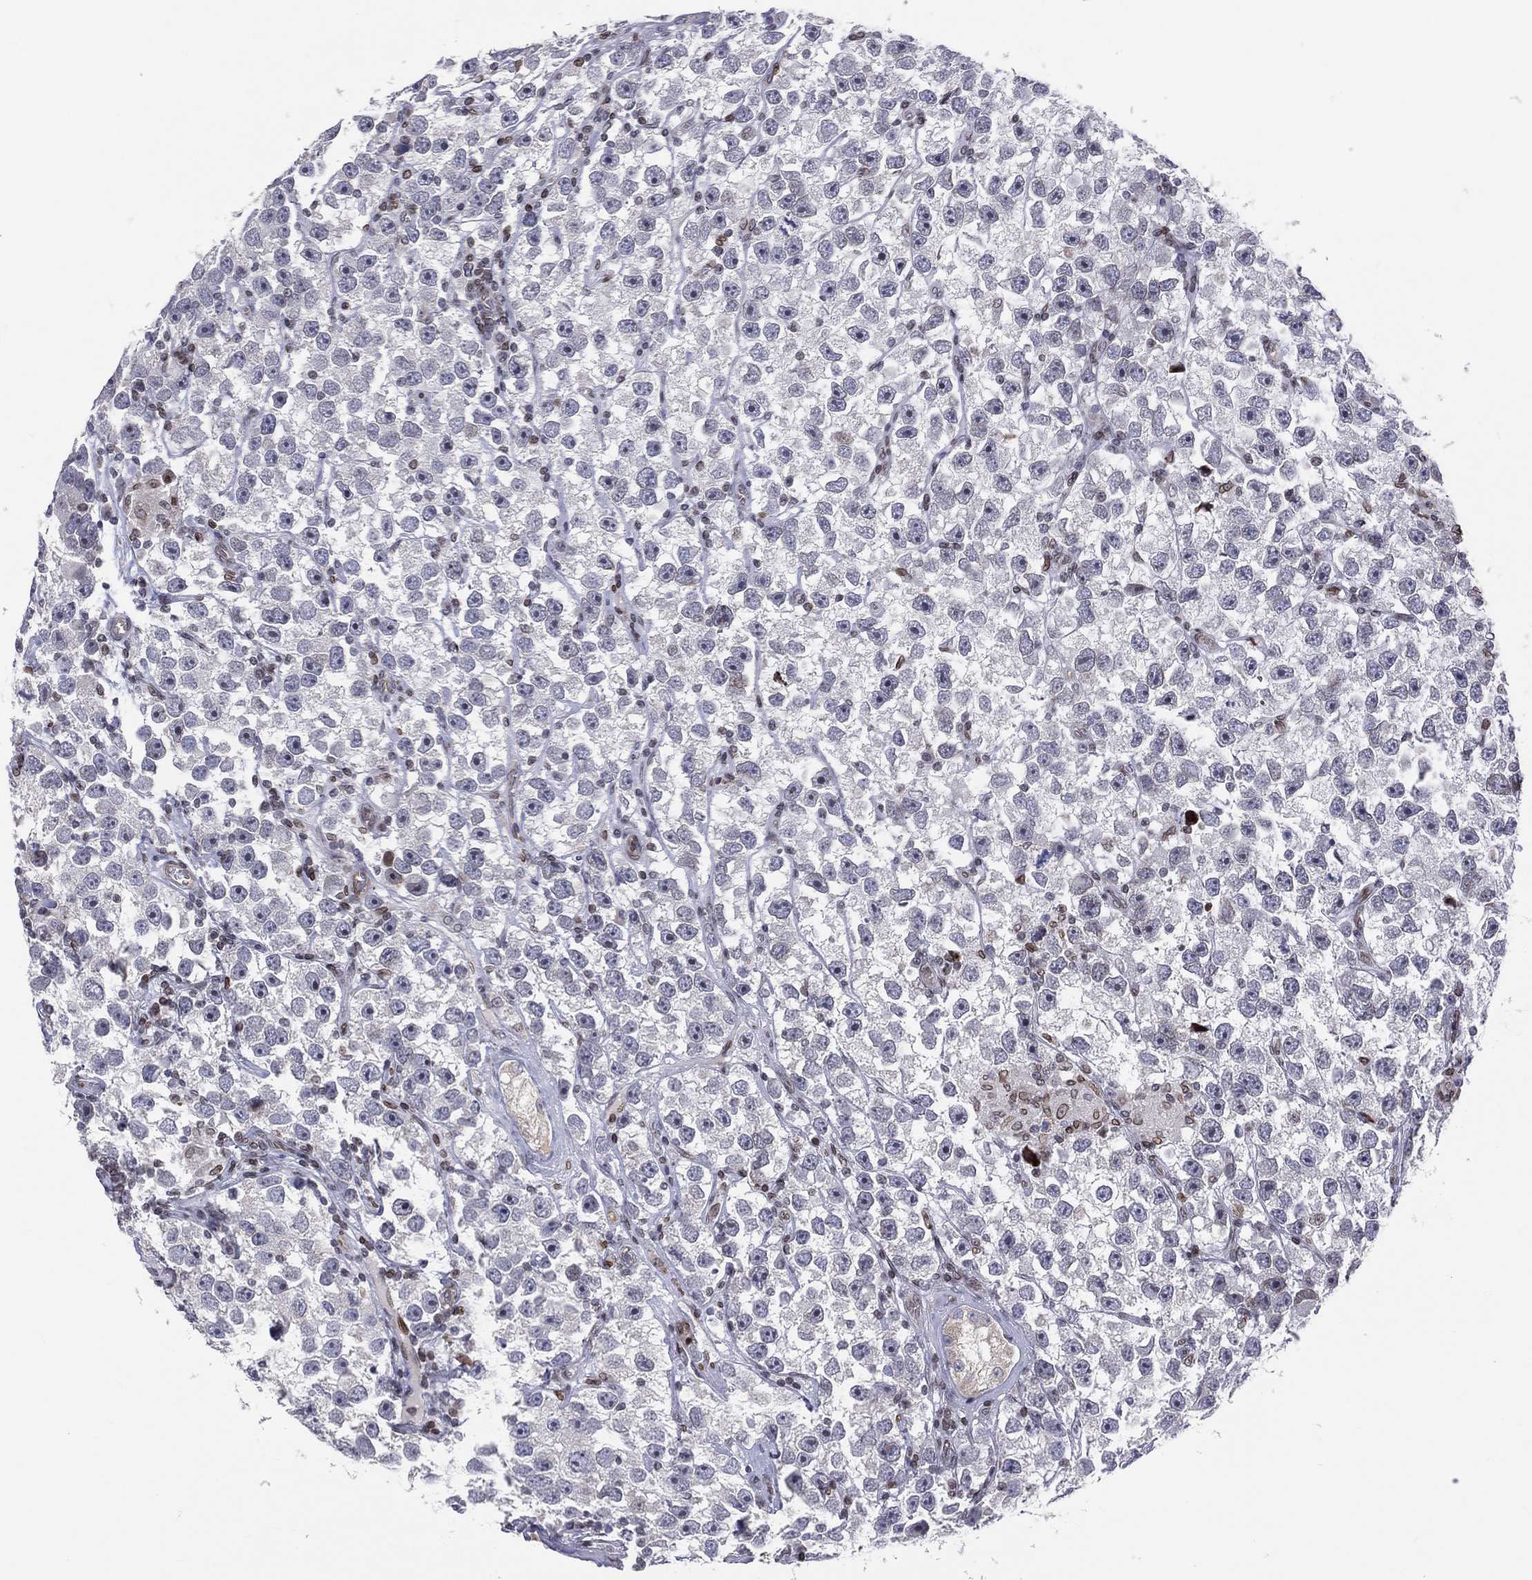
{"staining": {"intensity": "negative", "quantity": "none", "location": "none"}, "tissue": "testis cancer", "cell_type": "Tumor cells", "image_type": "cancer", "snomed": [{"axis": "morphology", "description": "Seminoma, NOS"}, {"axis": "topography", "description": "Testis"}], "caption": "An immunohistochemistry (IHC) photomicrograph of testis seminoma is shown. There is no staining in tumor cells of testis seminoma. The staining was performed using DAB to visualize the protein expression in brown, while the nuclei were stained in blue with hematoxylin (Magnification: 20x).", "gene": "DBF4B", "patient": {"sex": "male", "age": 26}}